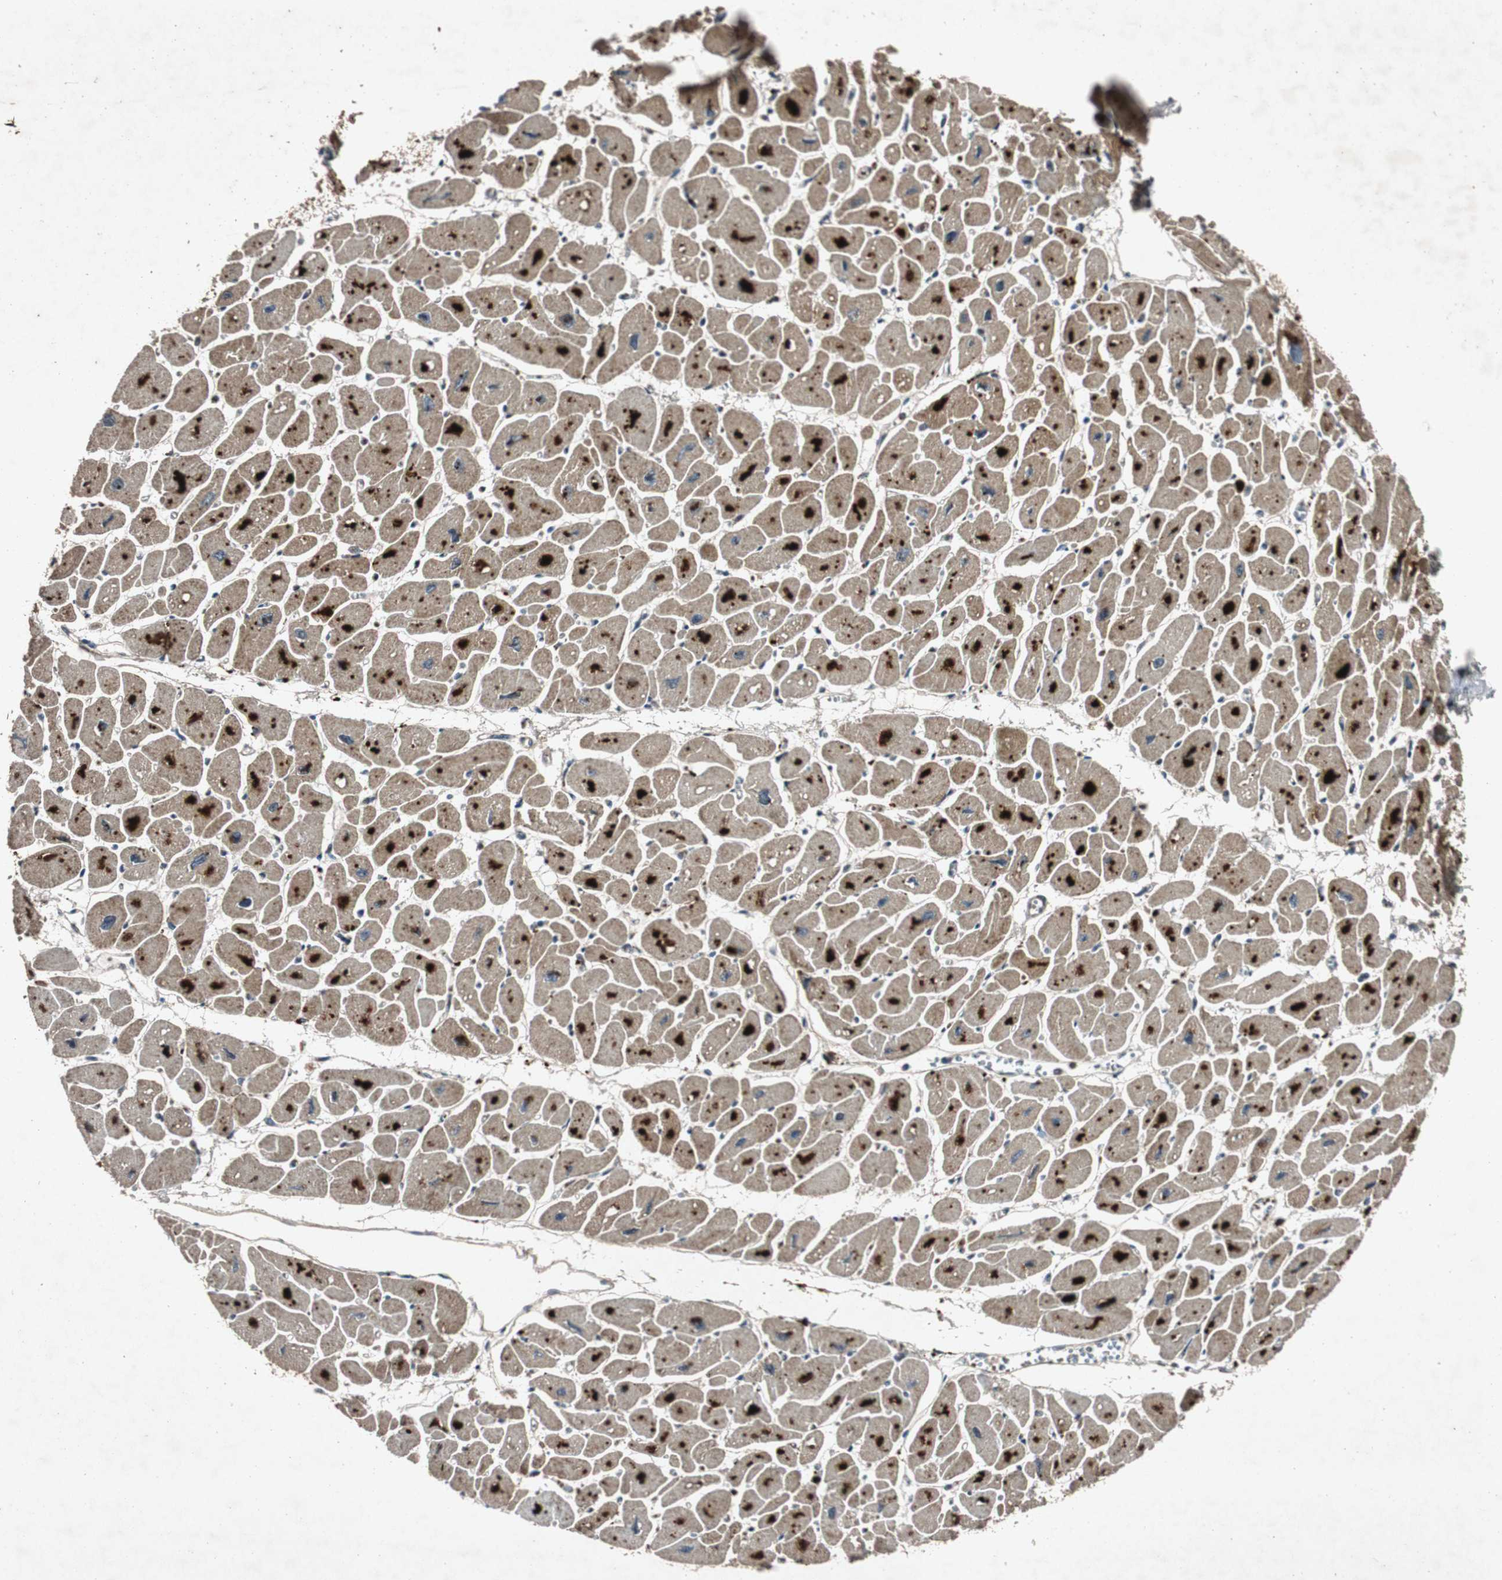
{"staining": {"intensity": "strong", "quantity": ">75%", "location": "cytoplasmic/membranous"}, "tissue": "heart muscle", "cell_type": "Cardiomyocytes", "image_type": "normal", "snomed": [{"axis": "morphology", "description": "Normal tissue, NOS"}, {"axis": "topography", "description": "Heart"}], "caption": "High-power microscopy captured an immunohistochemistry photomicrograph of normal heart muscle, revealing strong cytoplasmic/membranous staining in approximately >75% of cardiomyocytes.", "gene": "SLIT2", "patient": {"sex": "female", "age": 54}}